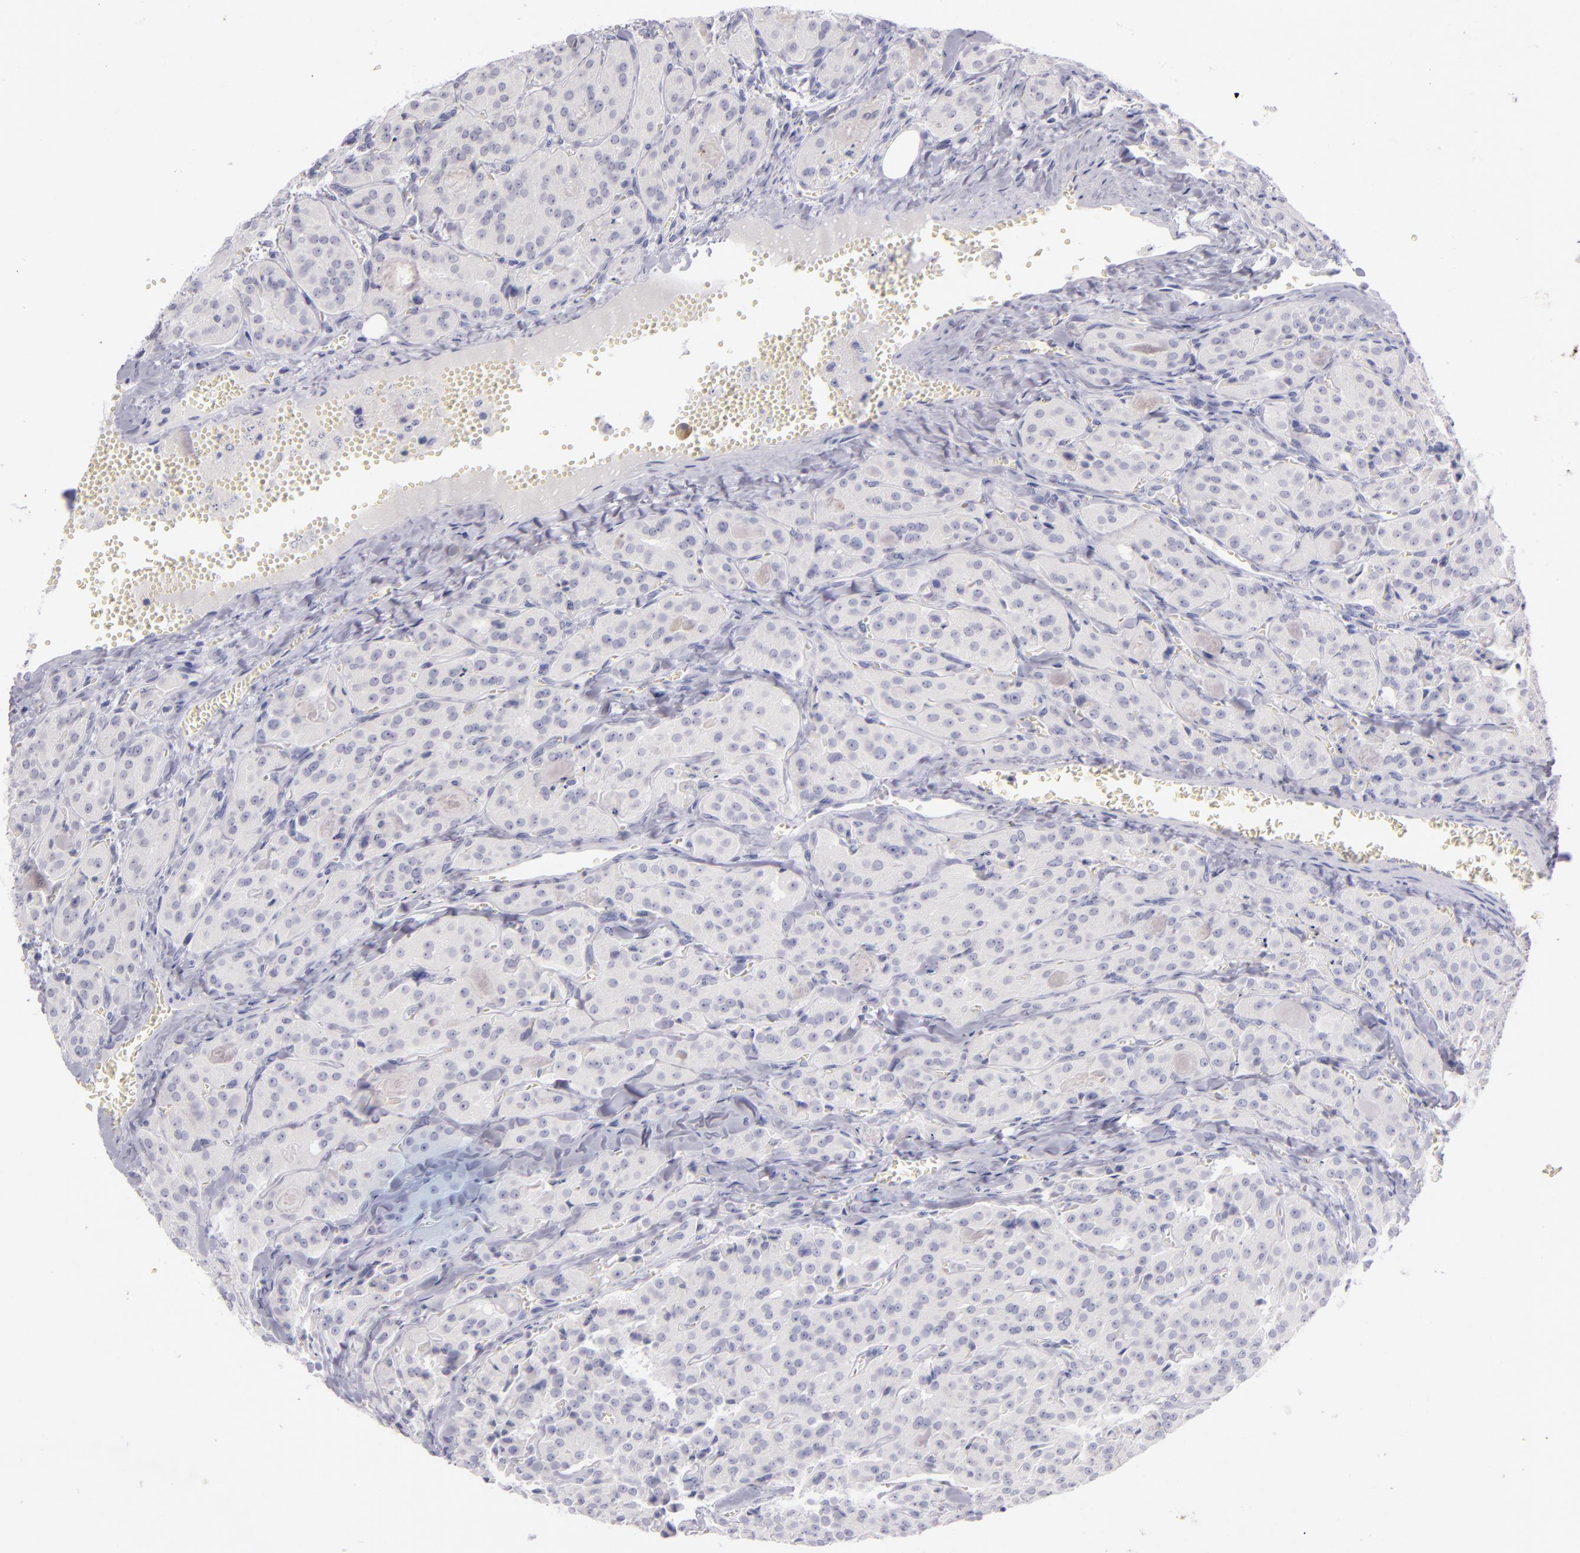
{"staining": {"intensity": "negative", "quantity": "none", "location": "none"}, "tissue": "thyroid cancer", "cell_type": "Tumor cells", "image_type": "cancer", "snomed": [{"axis": "morphology", "description": "Carcinoma, NOS"}, {"axis": "topography", "description": "Thyroid gland"}], "caption": "An immunohistochemistry photomicrograph of thyroid carcinoma is shown. There is no staining in tumor cells of thyroid carcinoma.", "gene": "CD40", "patient": {"sex": "male", "age": 76}}